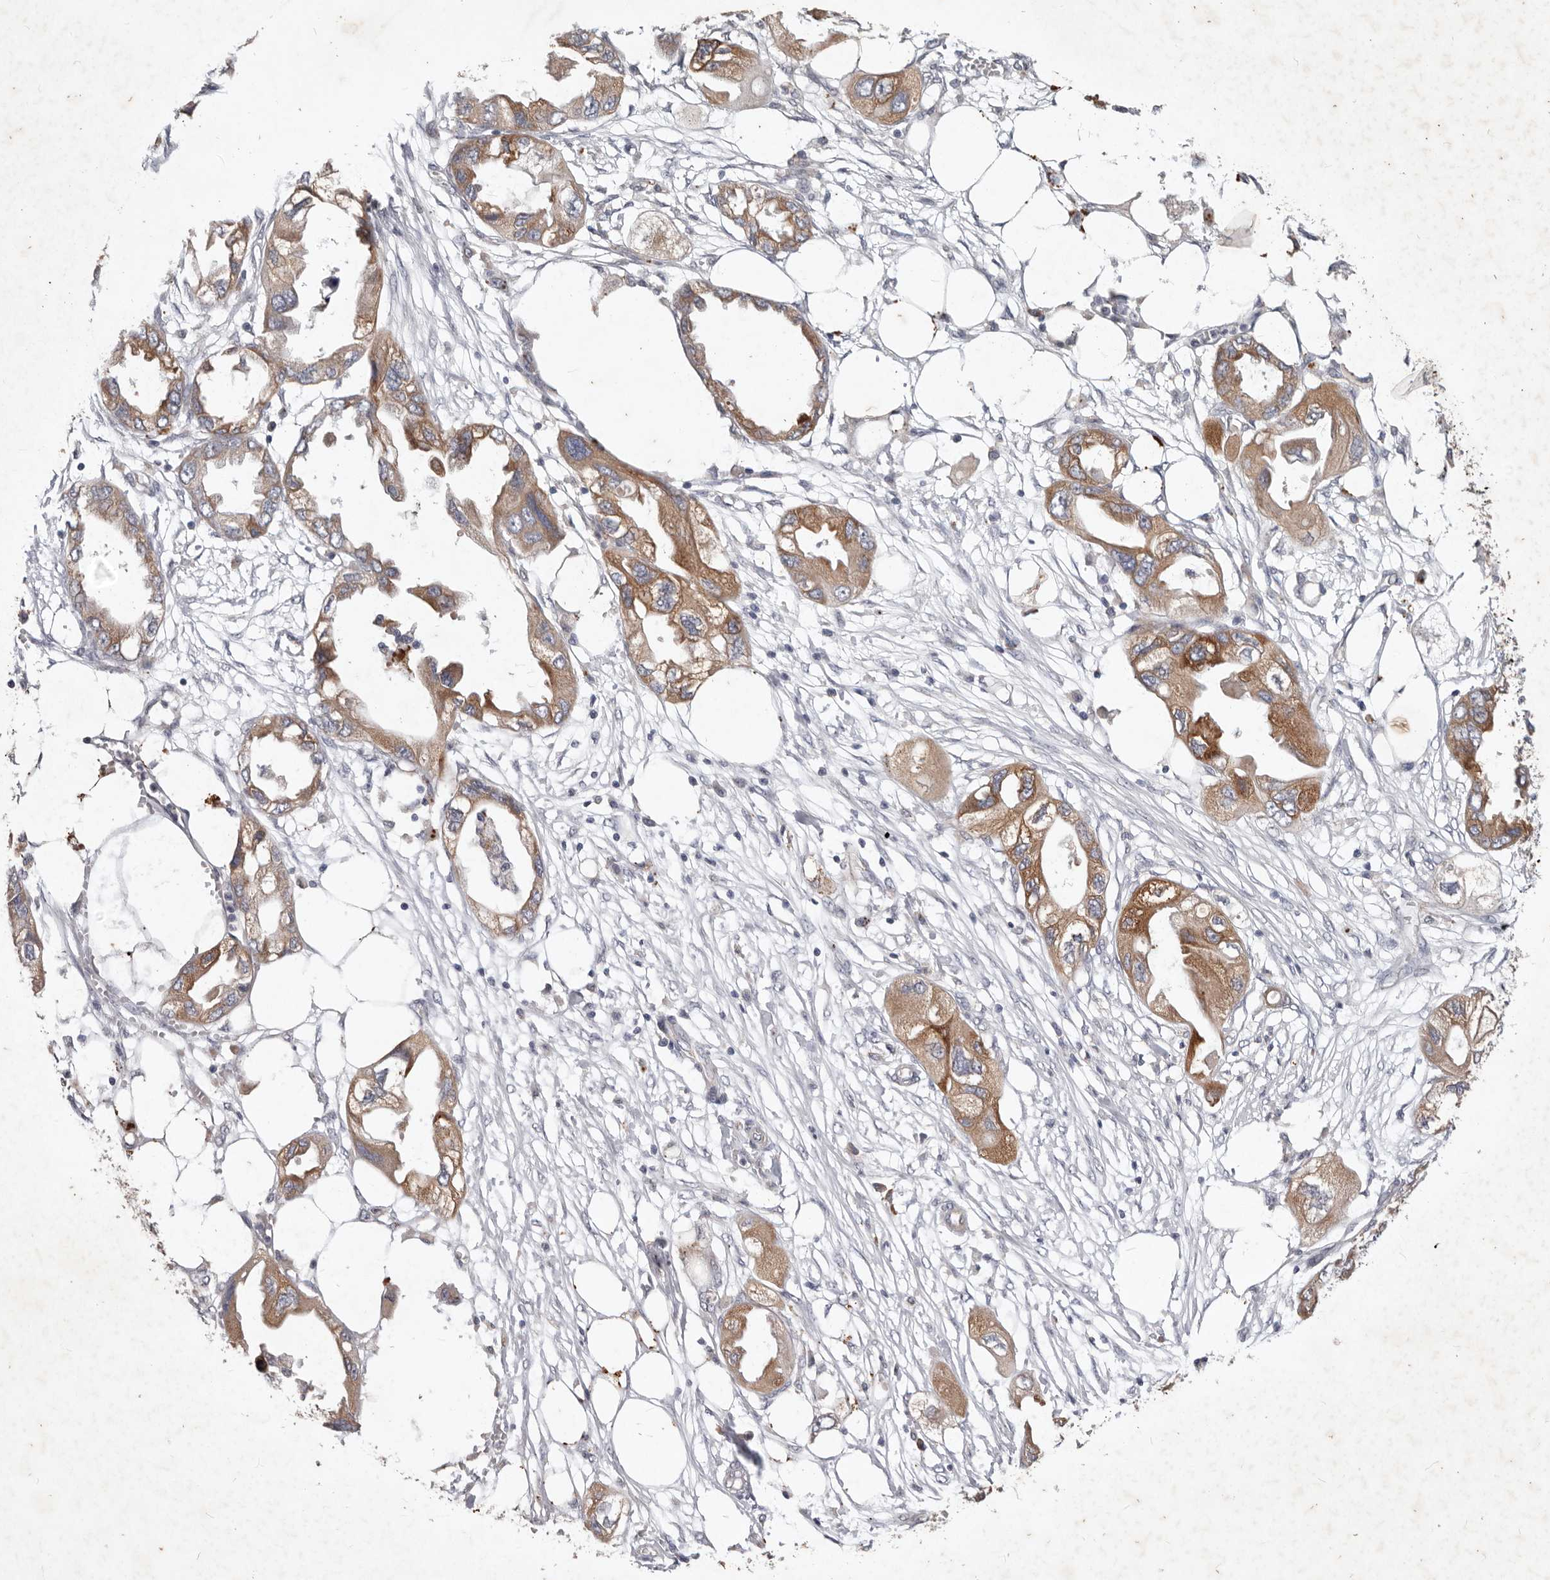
{"staining": {"intensity": "moderate", "quantity": ">75%", "location": "cytoplasmic/membranous"}, "tissue": "endometrial cancer", "cell_type": "Tumor cells", "image_type": "cancer", "snomed": [{"axis": "morphology", "description": "Adenocarcinoma, NOS"}, {"axis": "morphology", "description": "Adenocarcinoma, metastatic, NOS"}, {"axis": "topography", "description": "Adipose tissue"}, {"axis": "topography", "description": "Endometrium"}], "caption": "A micrograph of human endometrial cancer stained for a protein demonstrates moderate cytoplasmic/membranous brown staining in tumor cells.", "gene": "WDR77", "patient": {"sex": "female", "age": 67}}